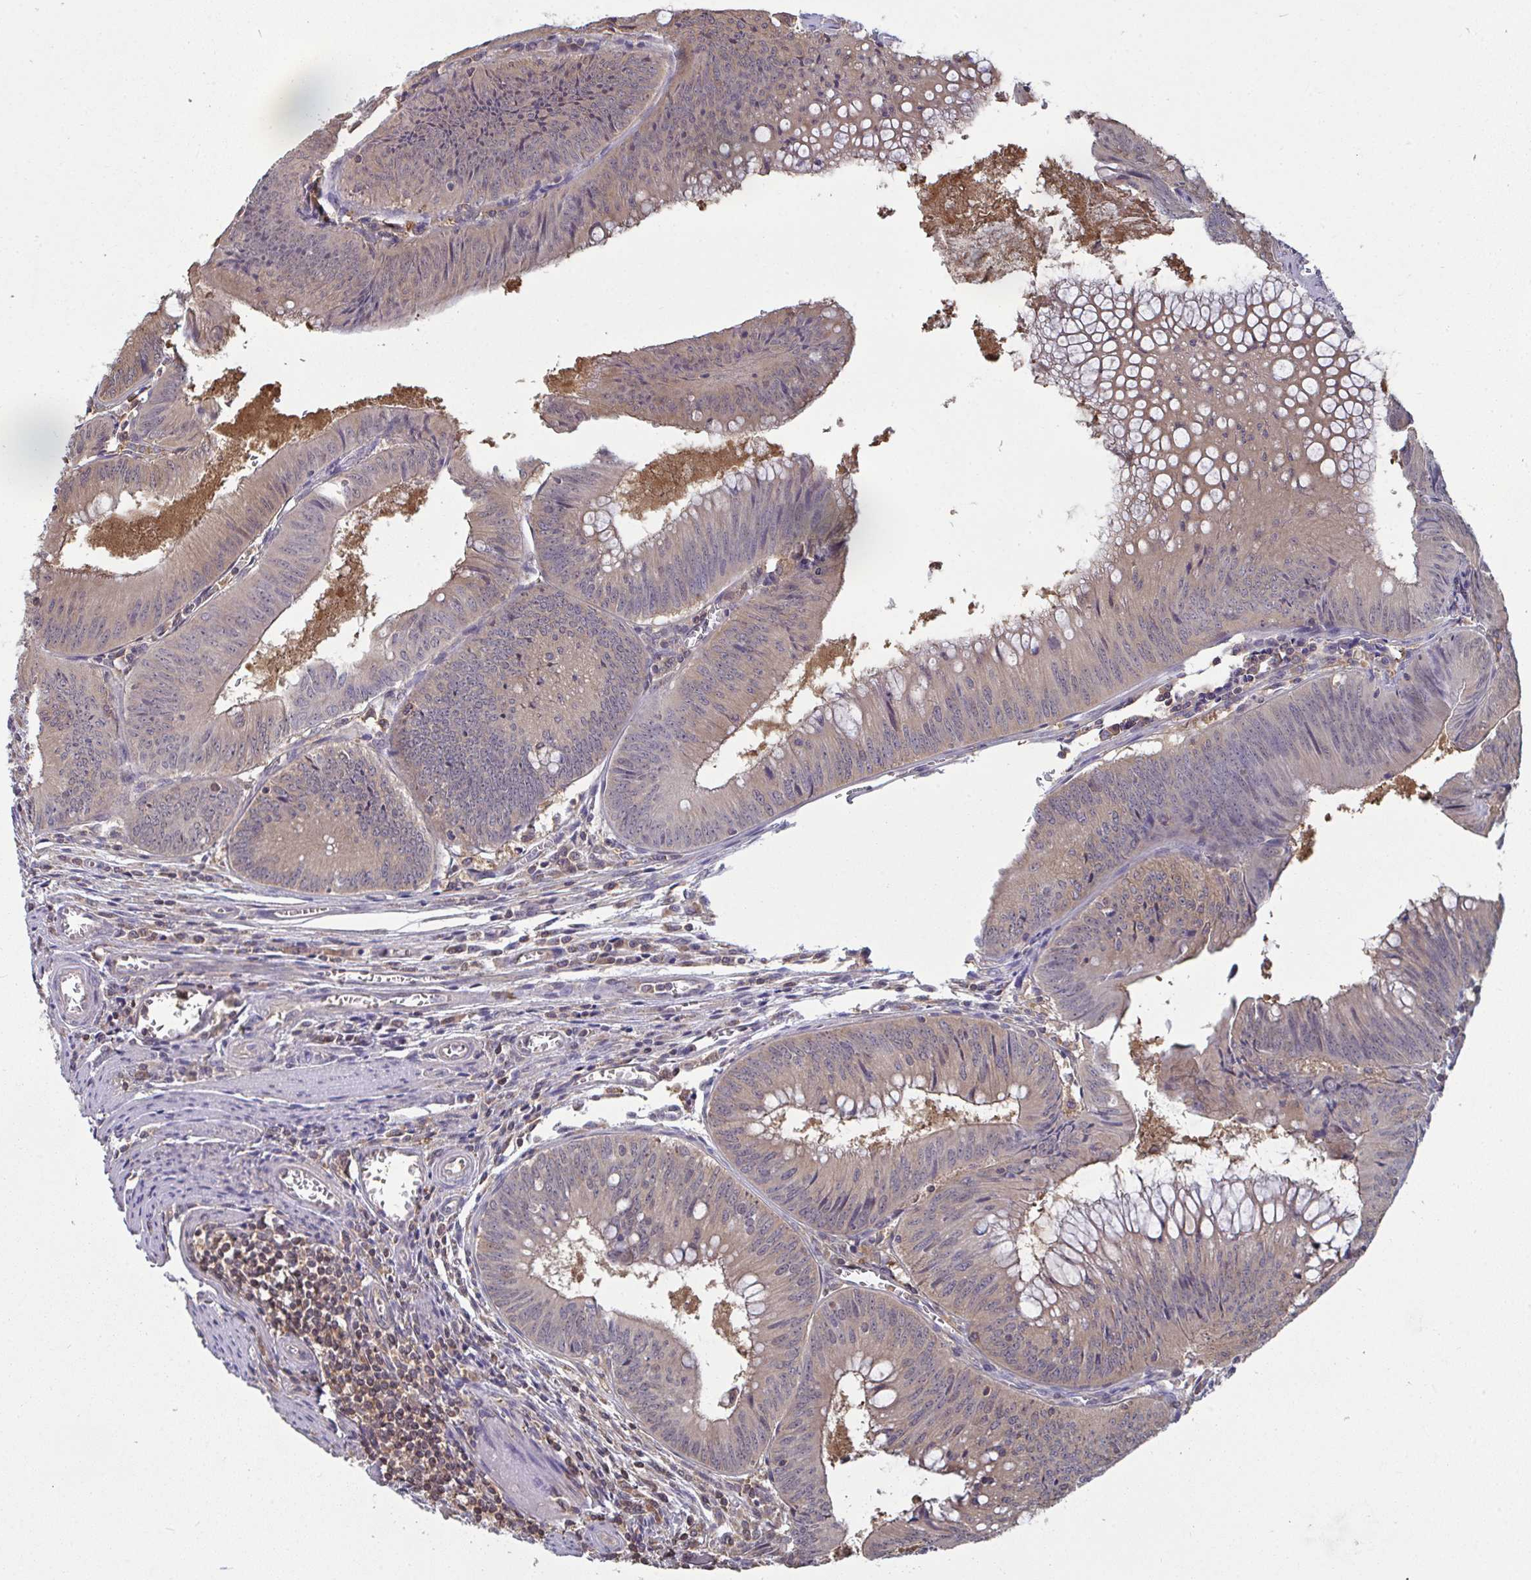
{"staining": {"intensity": "weak", "quantity": "25%-75%", "location": "cytoplasmic/membranous"}, "tissue": "colorectal cancer", "cell_type": "Tumor cells", "image_type": "cancer", "snomed": [{"axis": "morphology", "description": "Adenocarcinoma, NOS"}, {"axis": "topography", "description": "Rectum"}], "caption": "Adenocarcinoma (colorectal) stained with DAB (3,3'-diaminobenzidine) immunohistochemistry shows low levels of weak cytoplasmic/membranous positivity in about 25%-75% of tumor cells.", "gene": "TTC9C", "patient": {"sex": "female", "age": 72}}